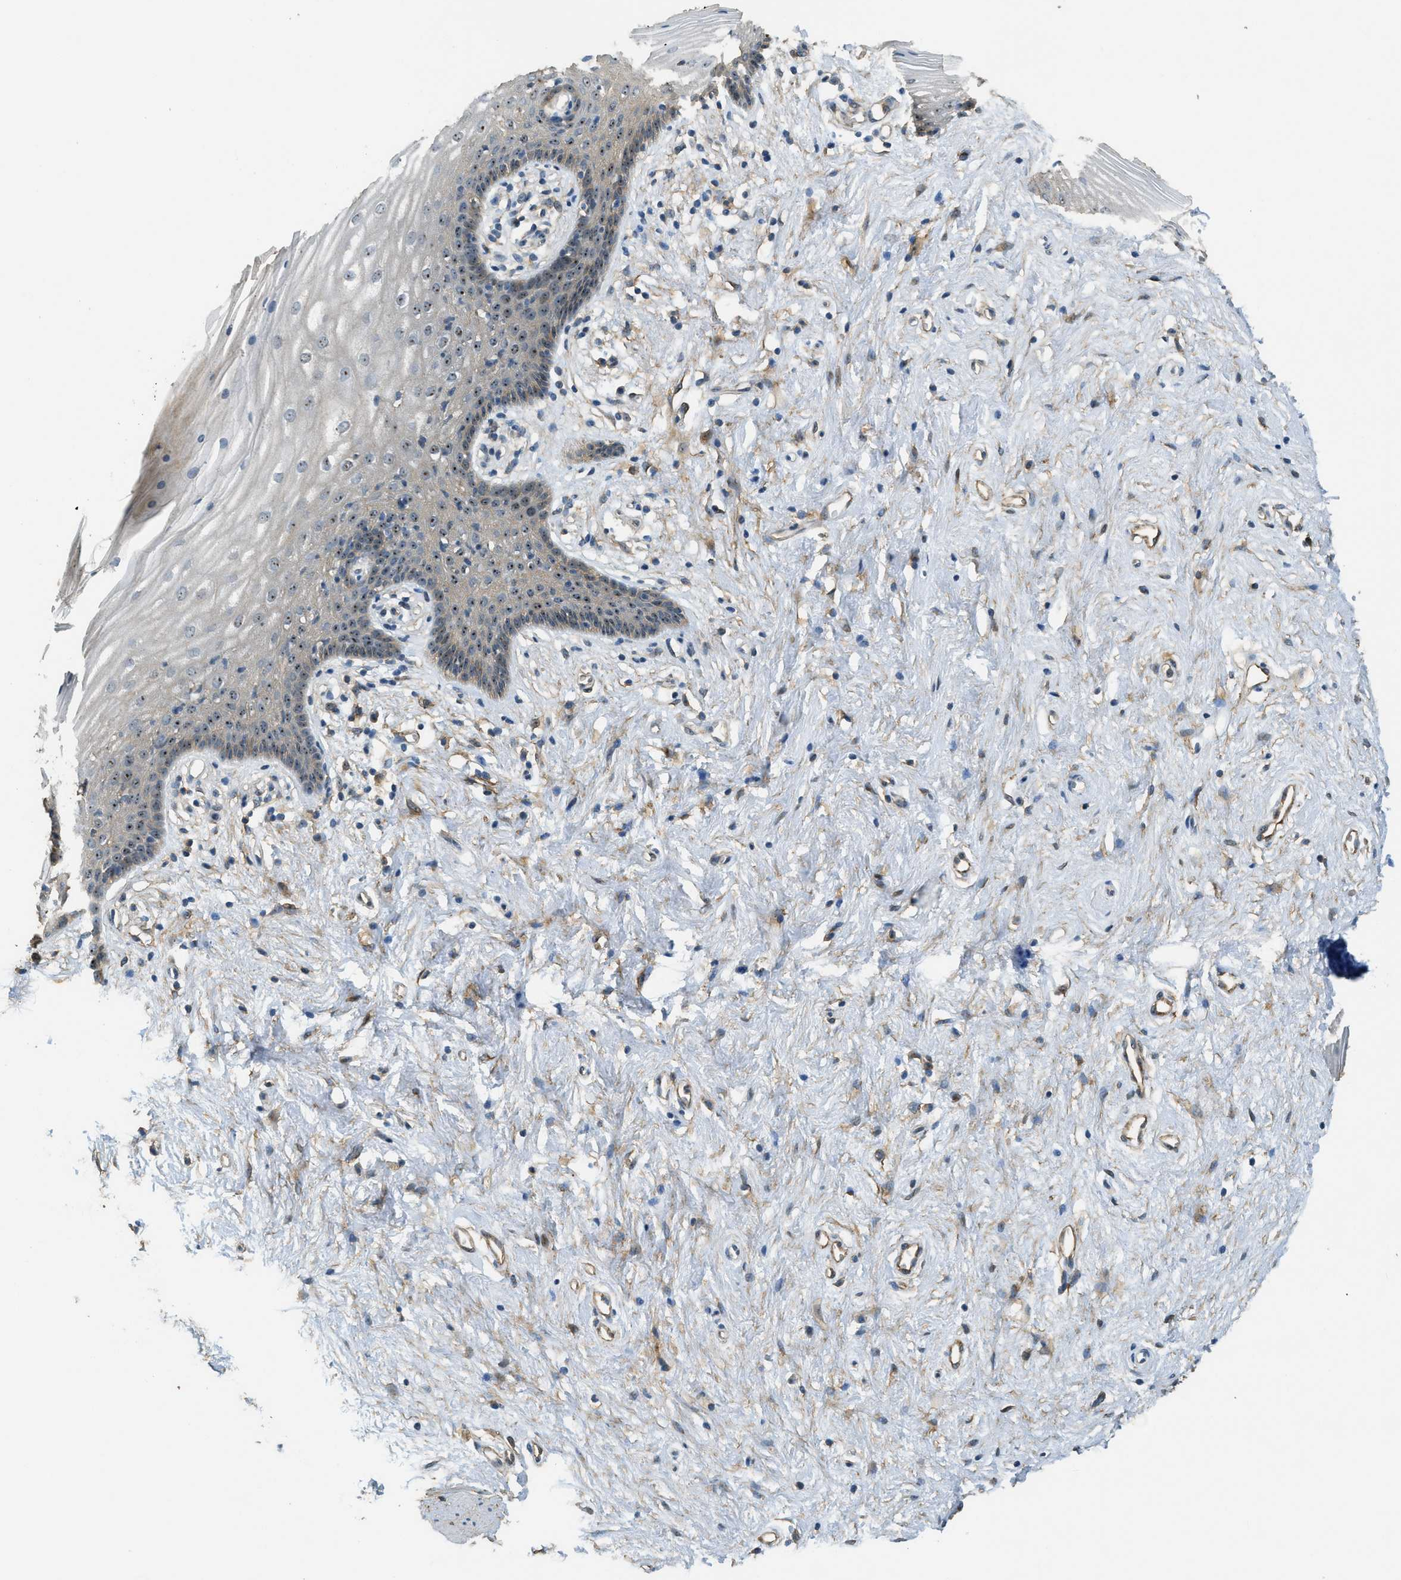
{"staining": {"intensity": "moderate", "quantity": "25%-75%", "location": "nuclear"}, "tissue": "vagina", "cell_type": "Squamous epithelial cells", "image_type": "normal", "snomed": [{"axis": "morphology", "description": "Normal tissue, NOS"}, {"axis": "topography", "description": "Vagina"}], "caption": "DAB (3,3'-diaminobenzidine) immunohistochemical staining of benign vagina exhibits moderate nuclear protein expression in about 25%-75% of squamous epithelial cells.", "gene": "OSMR", "patient": {"sex": "female", "age": 44}}